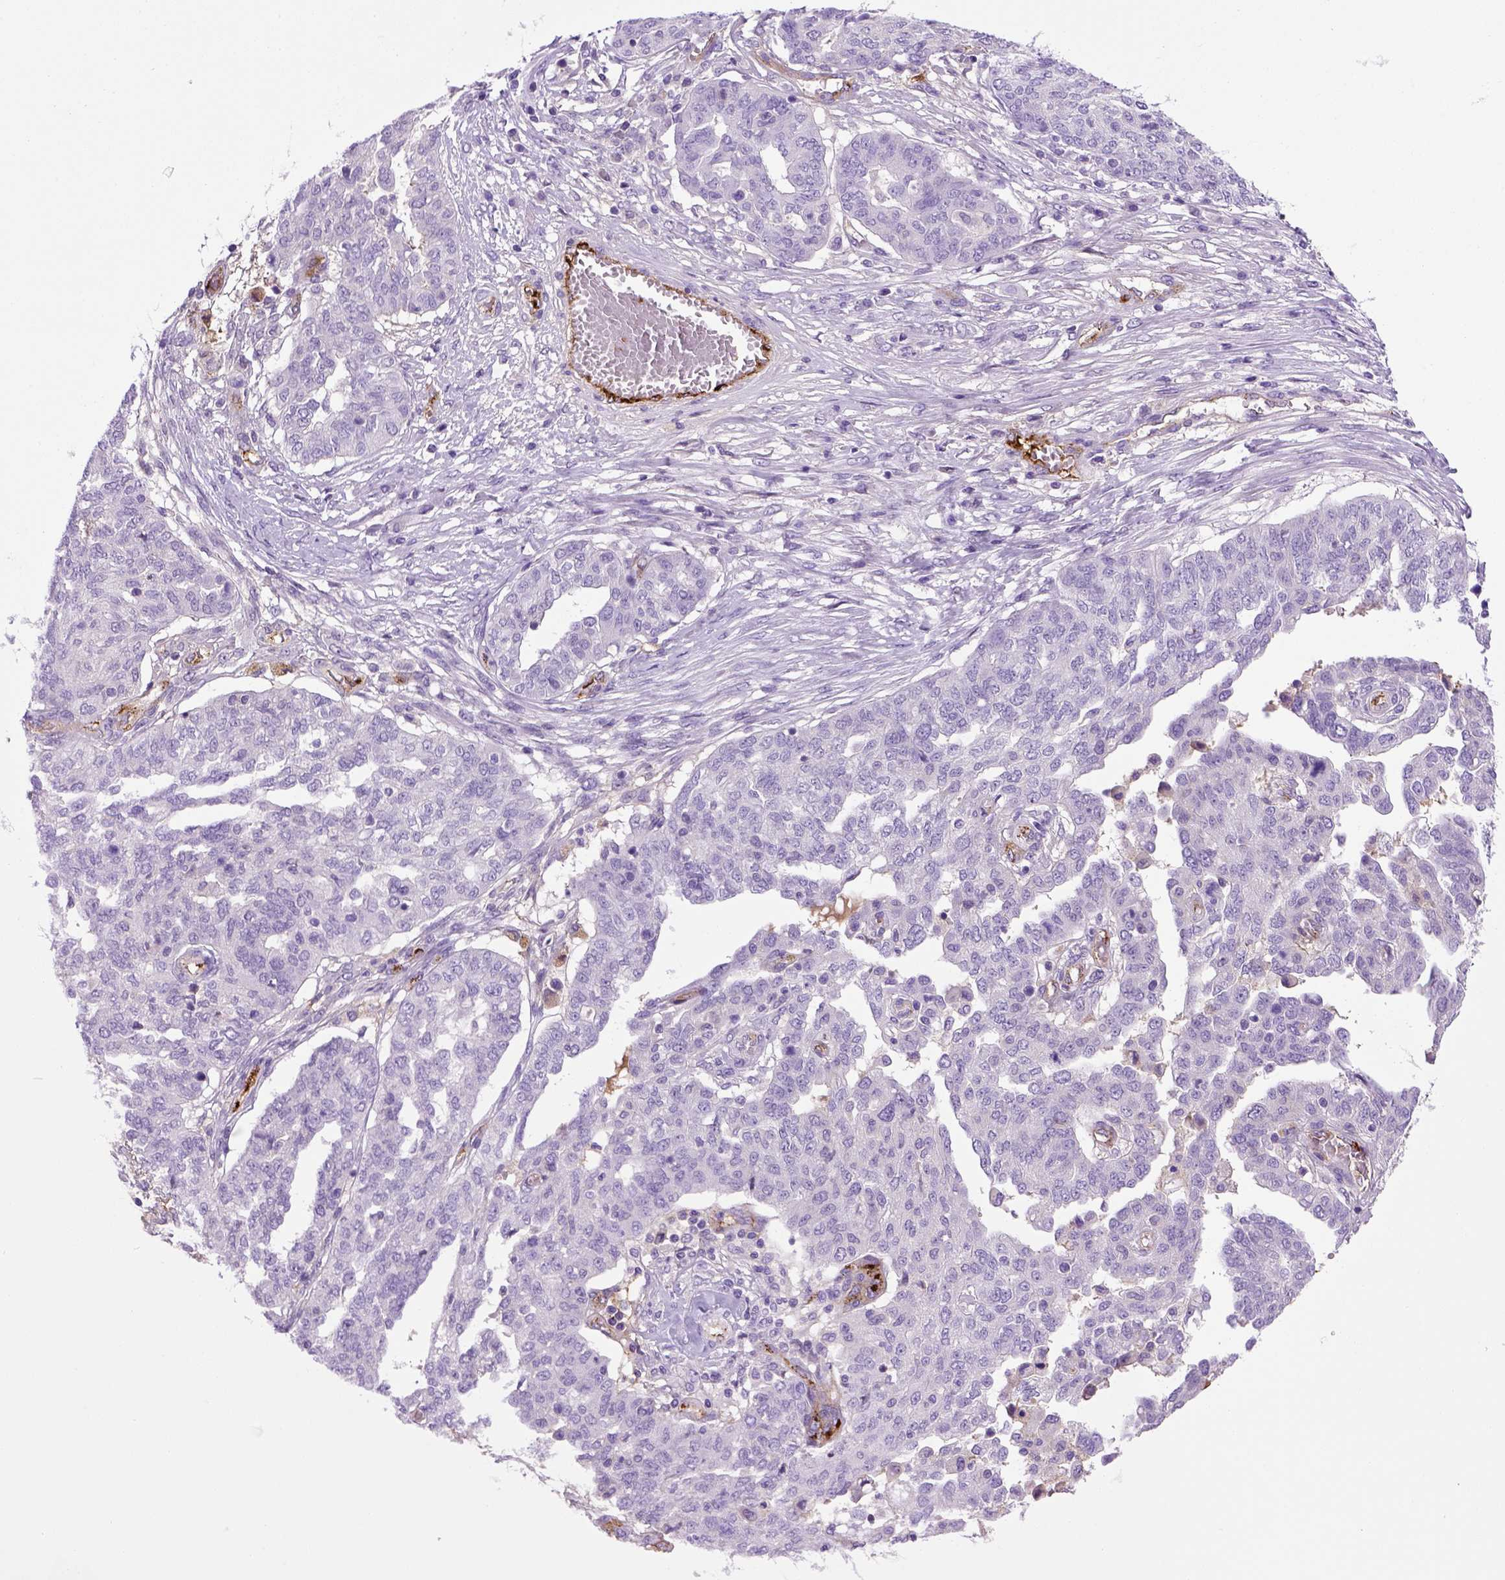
{"staining": {"intensity": "negative", "quantity": "none", "location": "none"}, "tissue": "ovarian cancer", "cell_type": "Tumor cells", "image_type": "cancer", "snomed": [{"axis": "morphology", "description": "Cystadenocarcinoma, serous, NOS"}, {"axis": "topography", "description": "Ovary"}], "caption": "Immunohistochemistry histopathology image of neoplastic tissue: ovarian cancer (serous cystadenocarcinoma) stained with DAB (3,3'-diaminobenzidine) reveals no significant protein expression in tumor cells.", "gene": "VWF", "patient": {"sex": "female", "age": 67}}